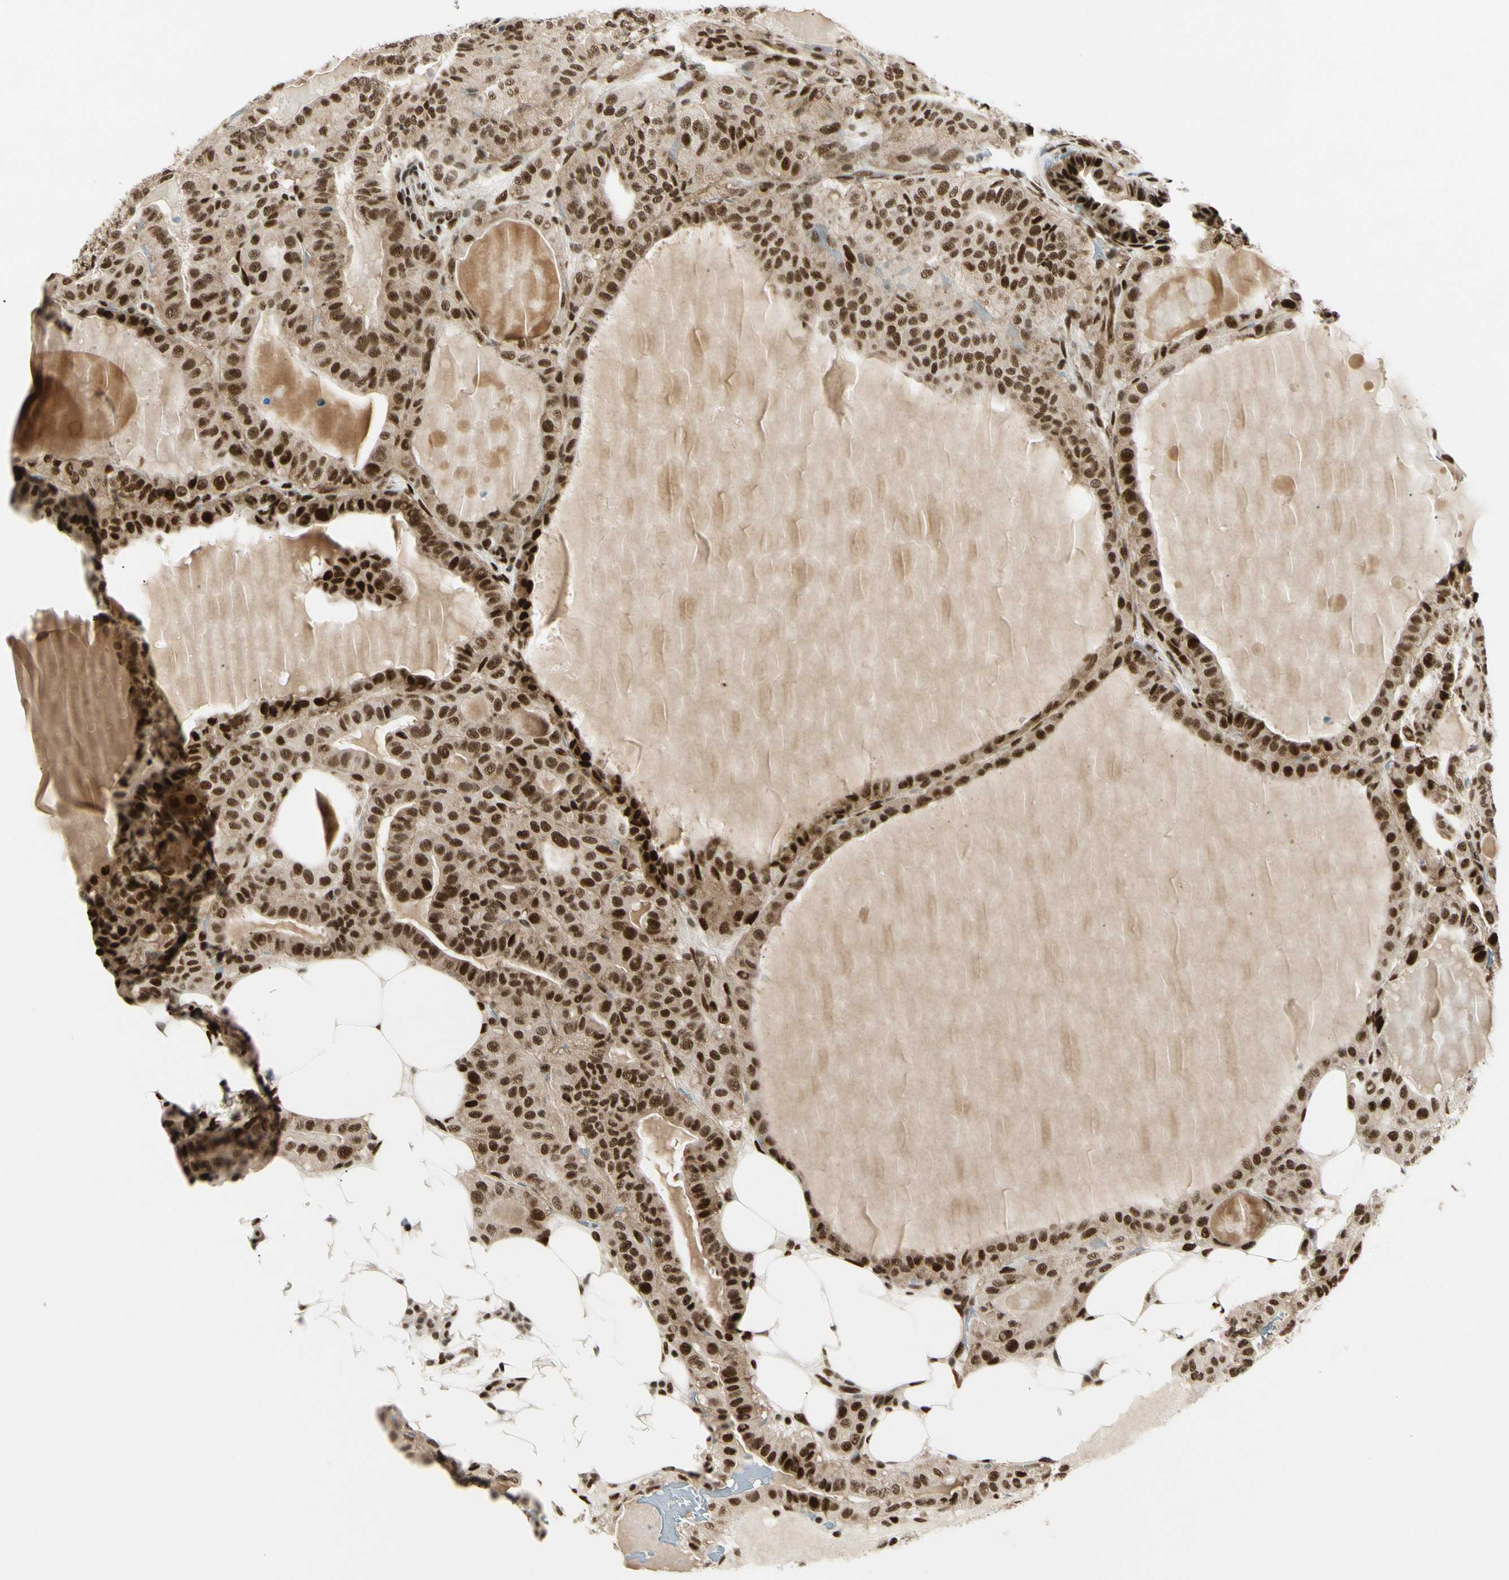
{"staining": {"intensity": "strong", "quantity": ">75%", "location": "cytoplasmic/membranous,nuclear"}, "tissue": "thyroid cancer", "cell_type": "Tumor cells", "image_type": "cancer", "snomed": [{"axis": "morphology", "description": "Papillary adenocarcinoma, NOS"}, {"axis": "topography", "description": "Thyroid gland"}], "caption": "The histopathology image demonstrates staining of thyroid cancer, revealing strong cytoplasmic/membranous and nuclear protein expression (brown color) within tumor cells.", "gene": "FUS", "patient": {"sex": "male", "age": 77}}